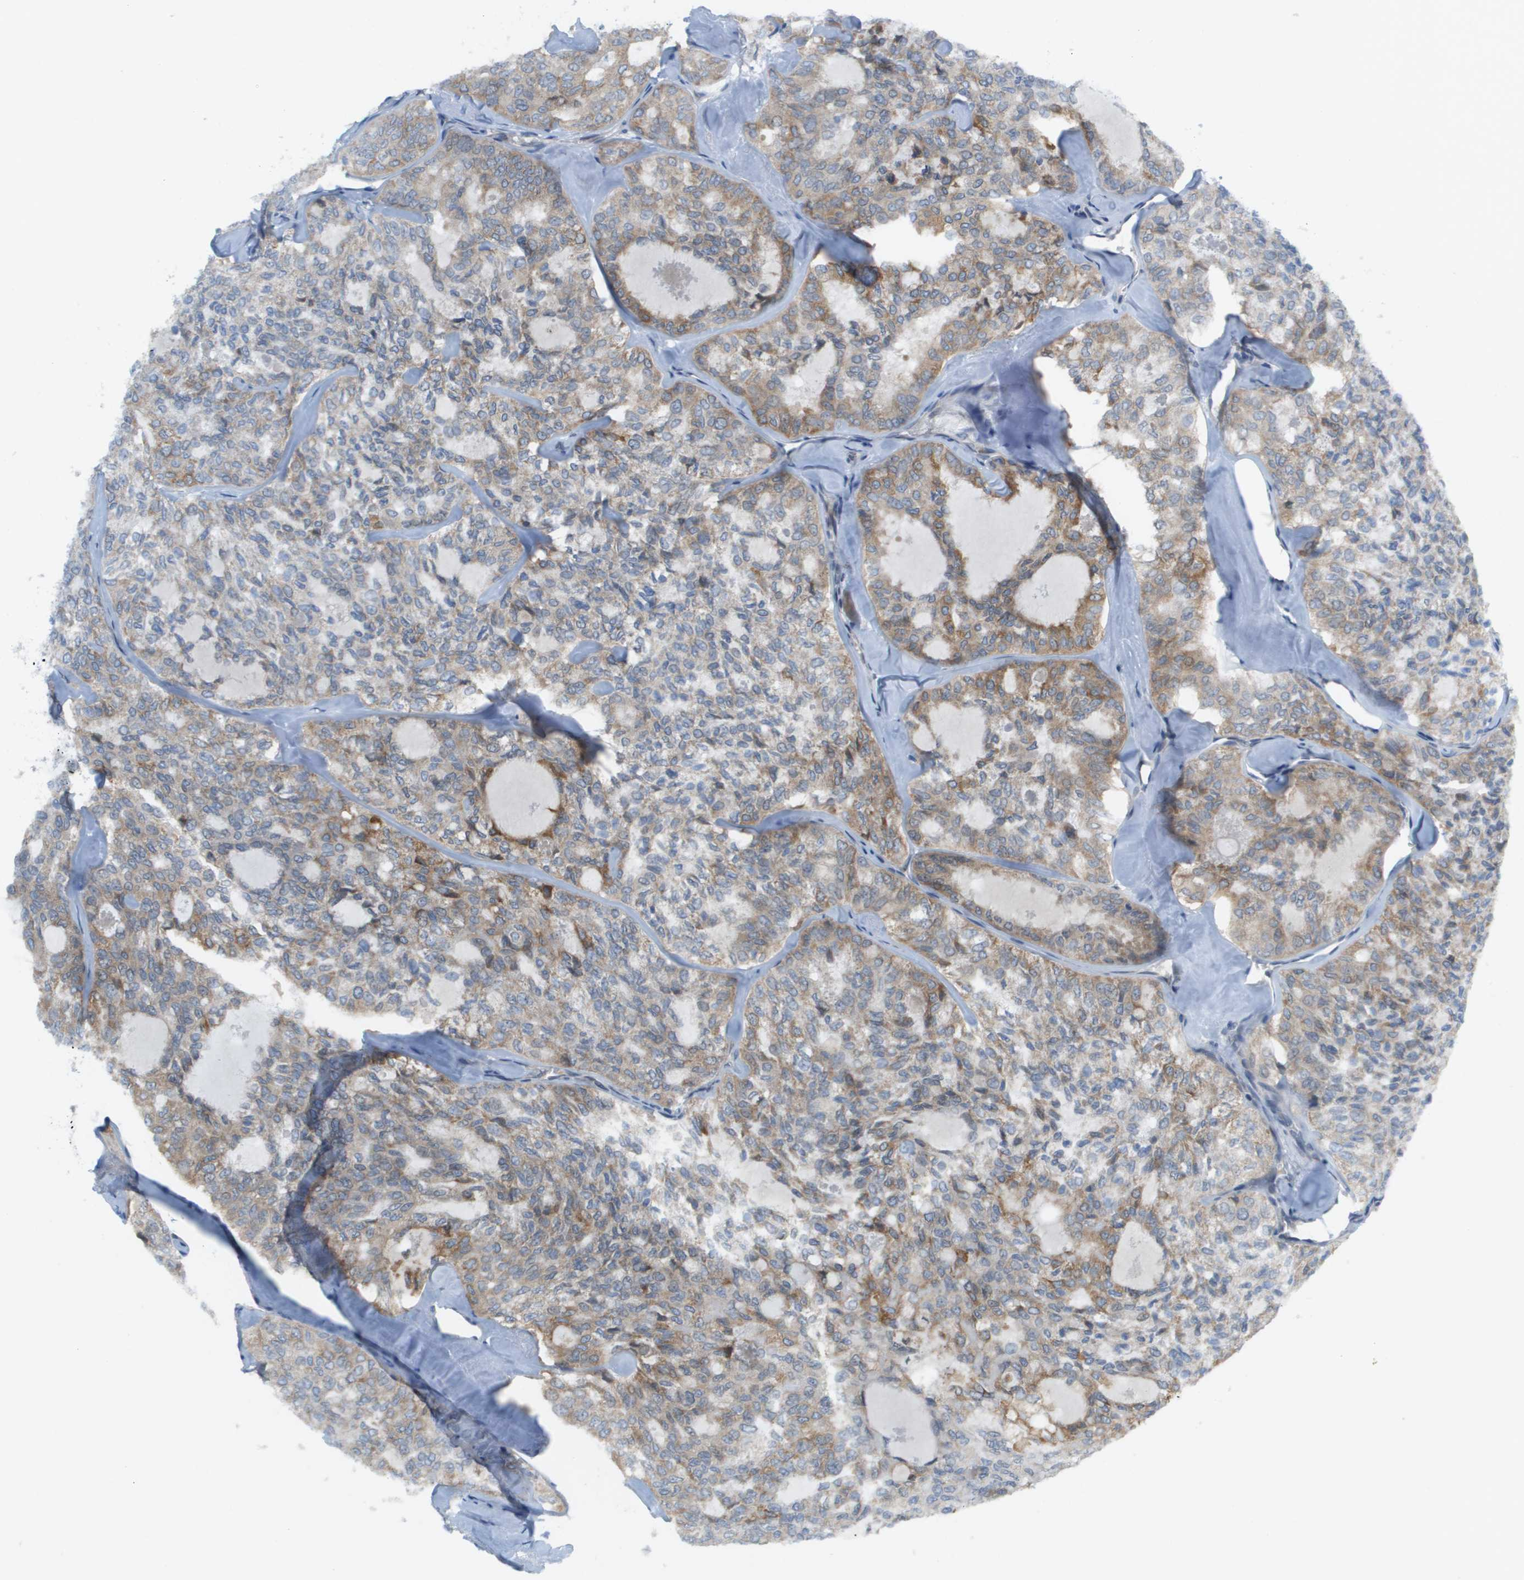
{"staining": {"intensity": "moderate", "quantity": "25%-75%", "location": "cytoplasmic/membranous"}, "tissue": "thyroid cancer", "cell_type": "Tumor cells", "image_type": "cancer", "snomed": [{"axis": "morphology", "description": "Follicular adenoma carcinoma, NOS"}, {"axis": "topography", "description": "Thyroid gland"}], "caption": "Thyroid cancer (follicular adenoma carcinoma) stained with DAB IHC shows medium levels of moderate cytoplasmic/membranous positivity in about 25%-75% of tumor cells.", "gene": "CACNB4", "patient": {"sex": "male", "age": 75}}